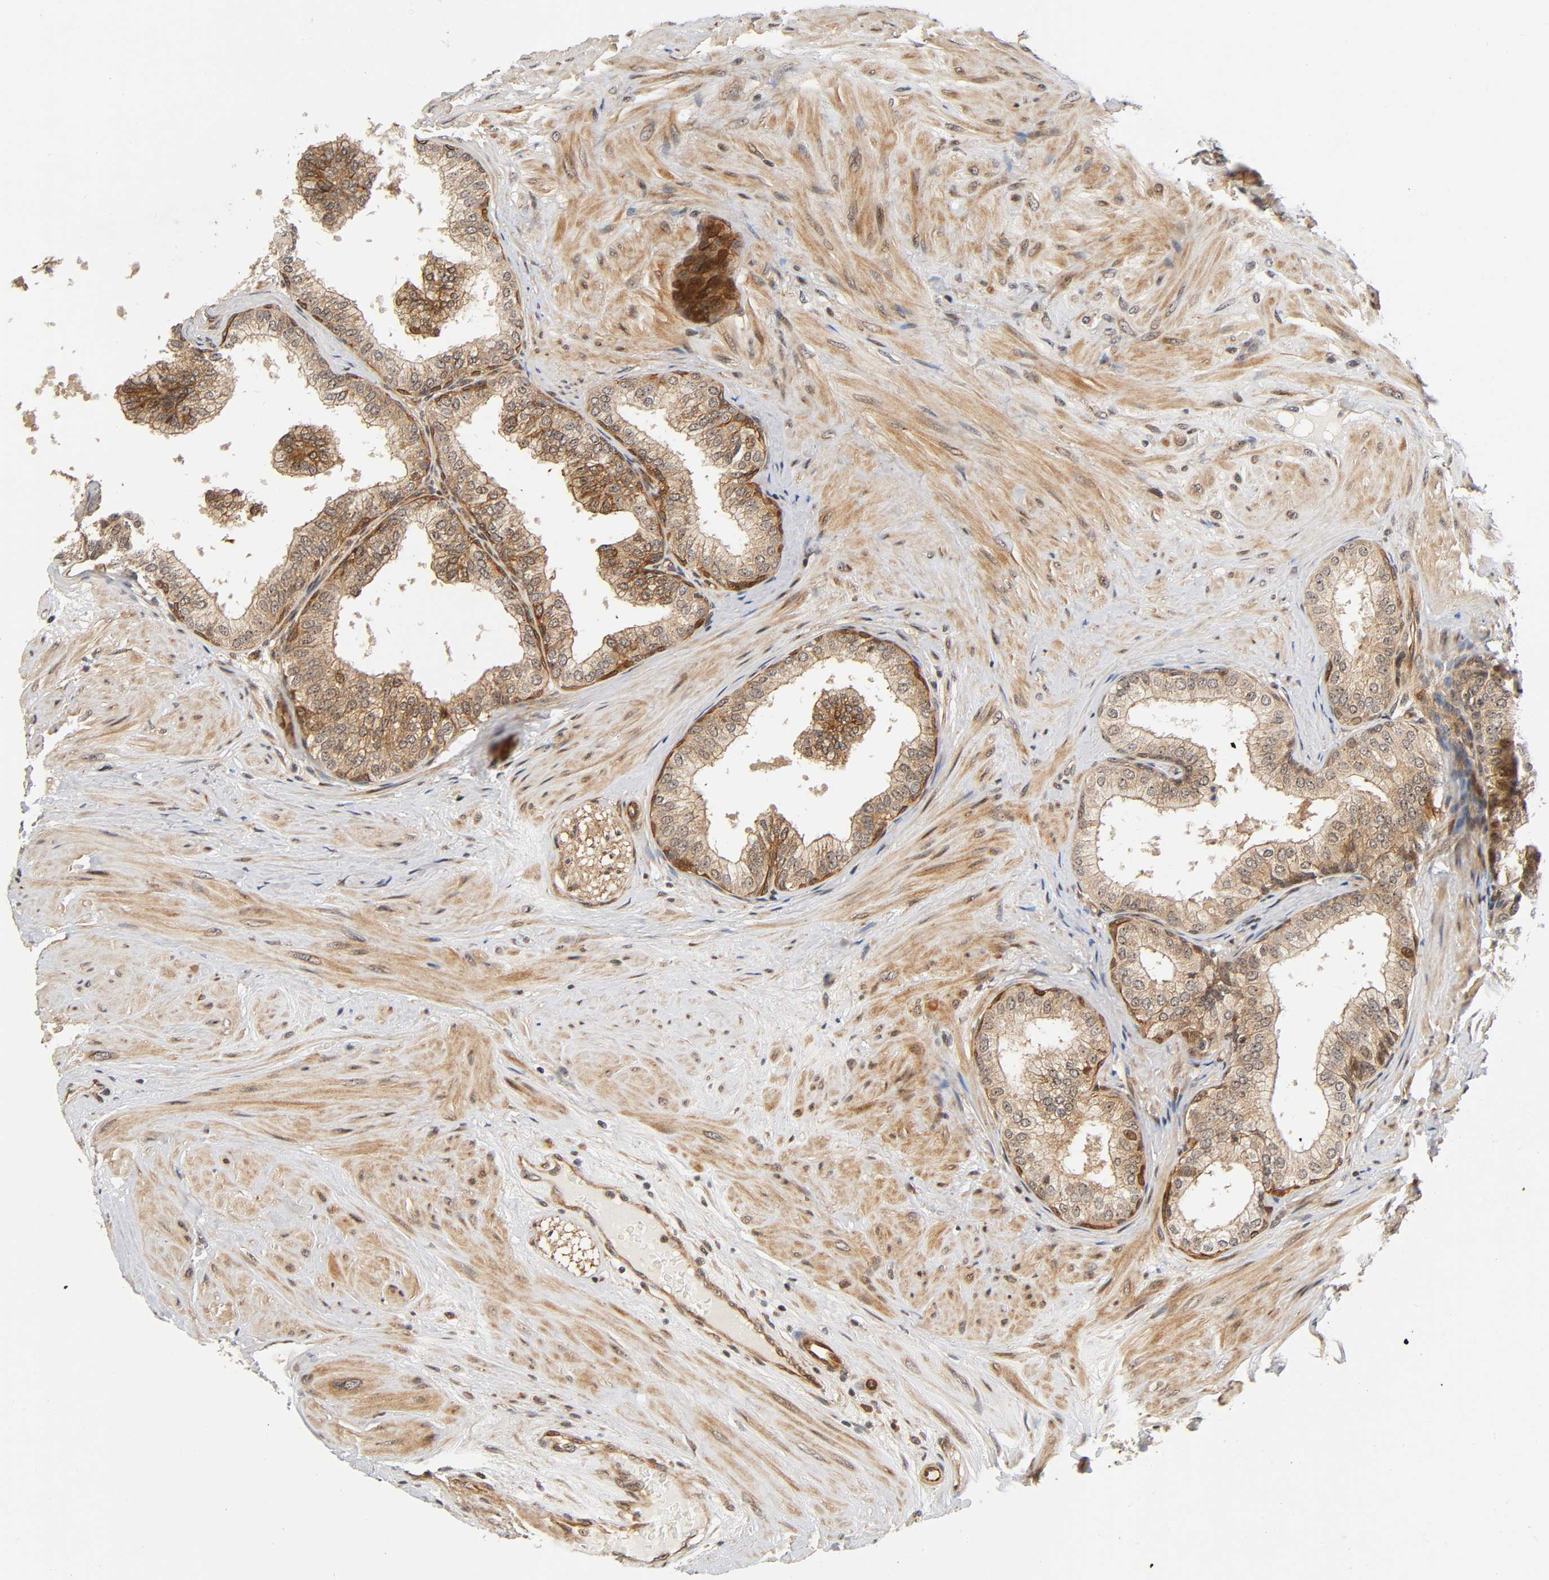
{"staining": {"intensity": "weak", "quantity": ">75%", "location": "cytoplasmic/membranous"}, "tissue": "prostate", "cell_type": "Glandular cells", "image_type": "normal", "snomed": [{"axis": "morphology", "description": "Normal tissue, NOS"}, {"axis": "topography", "description": "Prostate"}], "caption": "The immunohistochemical stain shows weak cytoplasmic/membranous positivity in glandular cells of unremarkable prostate.", "gene": "IQCJ", "patient": {"sex": "male", "age": 60}}